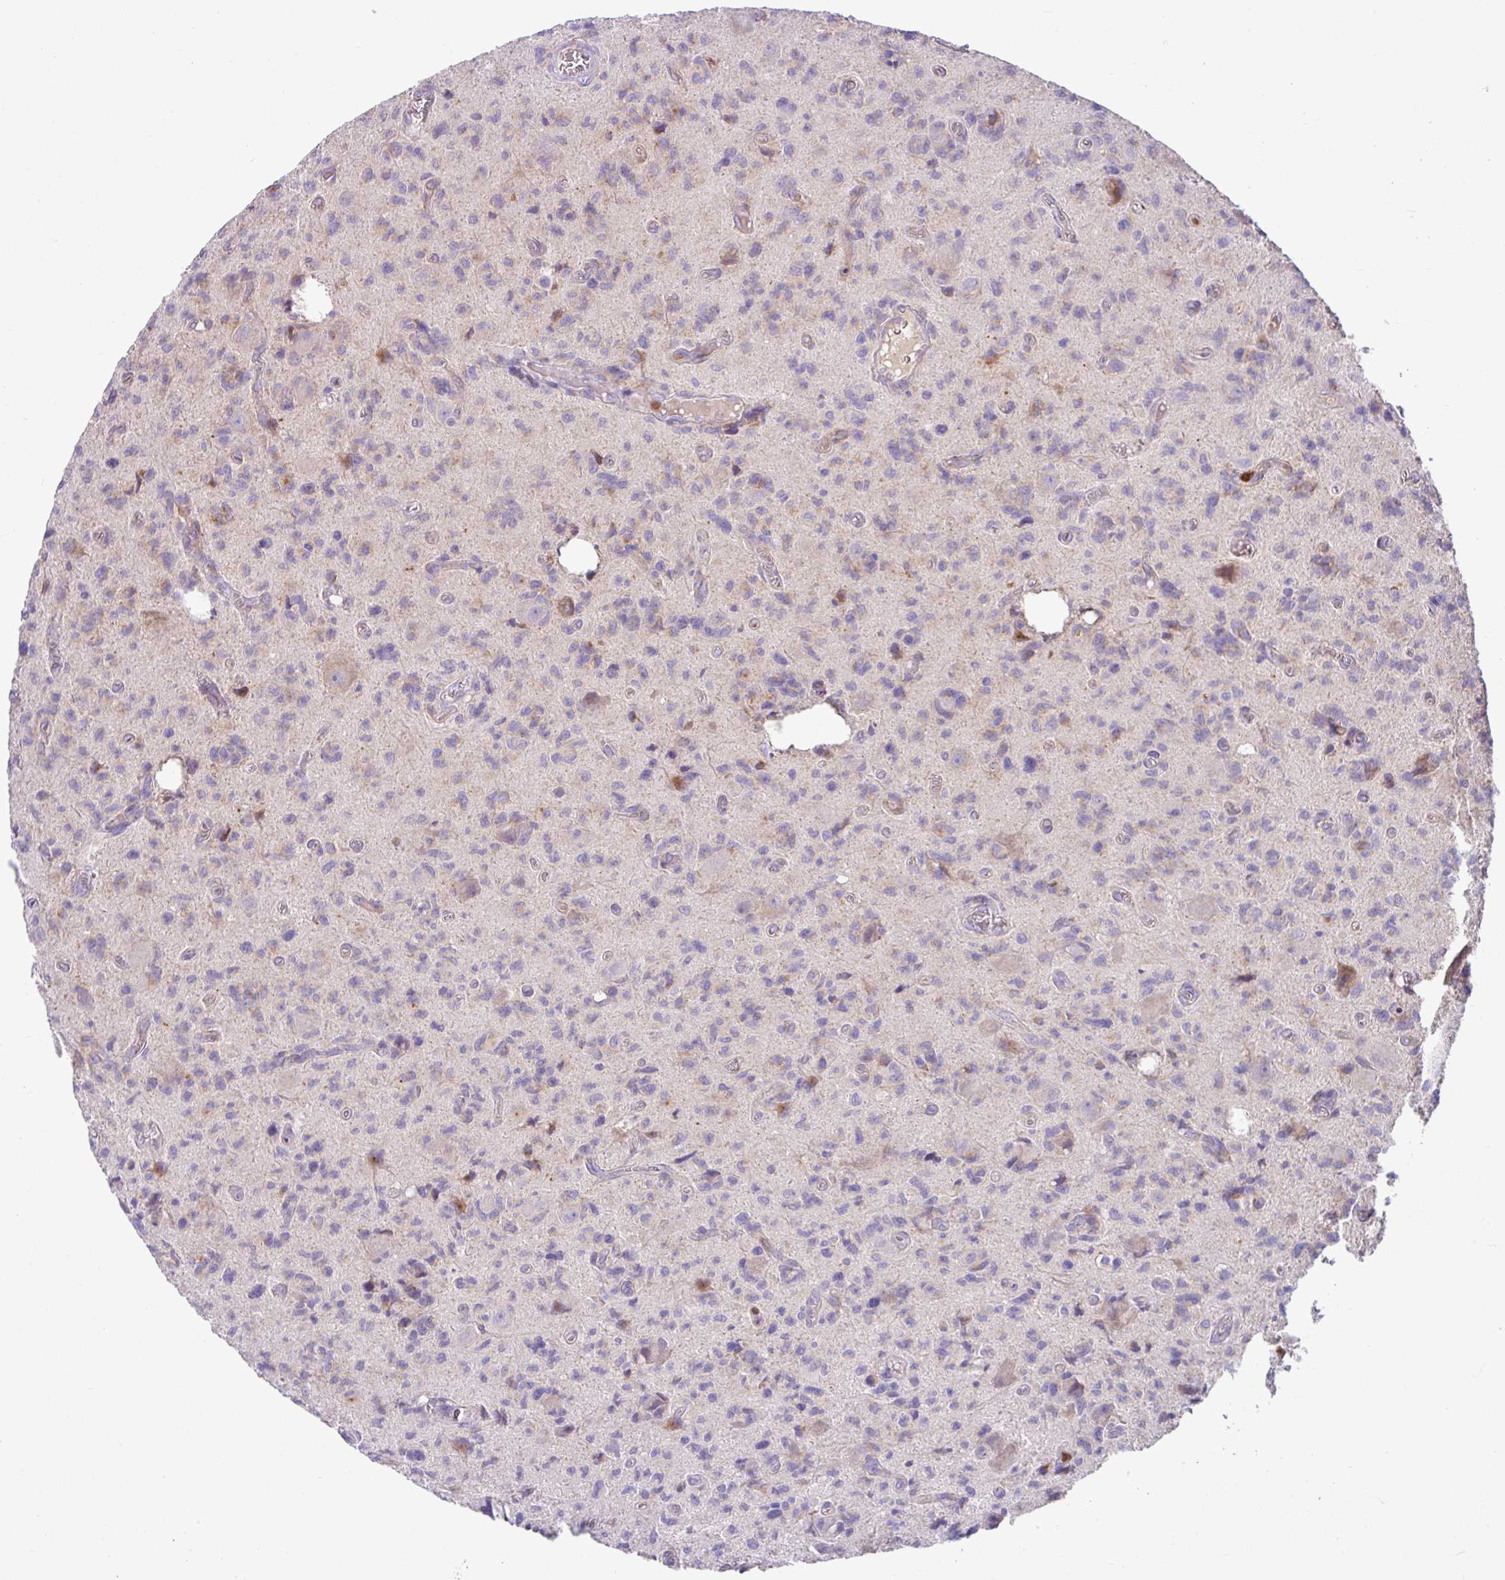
{"staining": {"intensity": "negative", "quantity": "none", "location": "none"}, "tissue": "glioma", "cell_type": "Tumor cells", "image_type": "cancer", "snomed": [{"axis": "morphology", "description": "Glioma, malignant, High grade"}, {"axis": "topography", "description": "Brain"}], "caption": "IHC of human glioma exhibits no expression in tumor cells.", "gene": "CRISP3", "patient": {"sex": "male", "age": 76}}